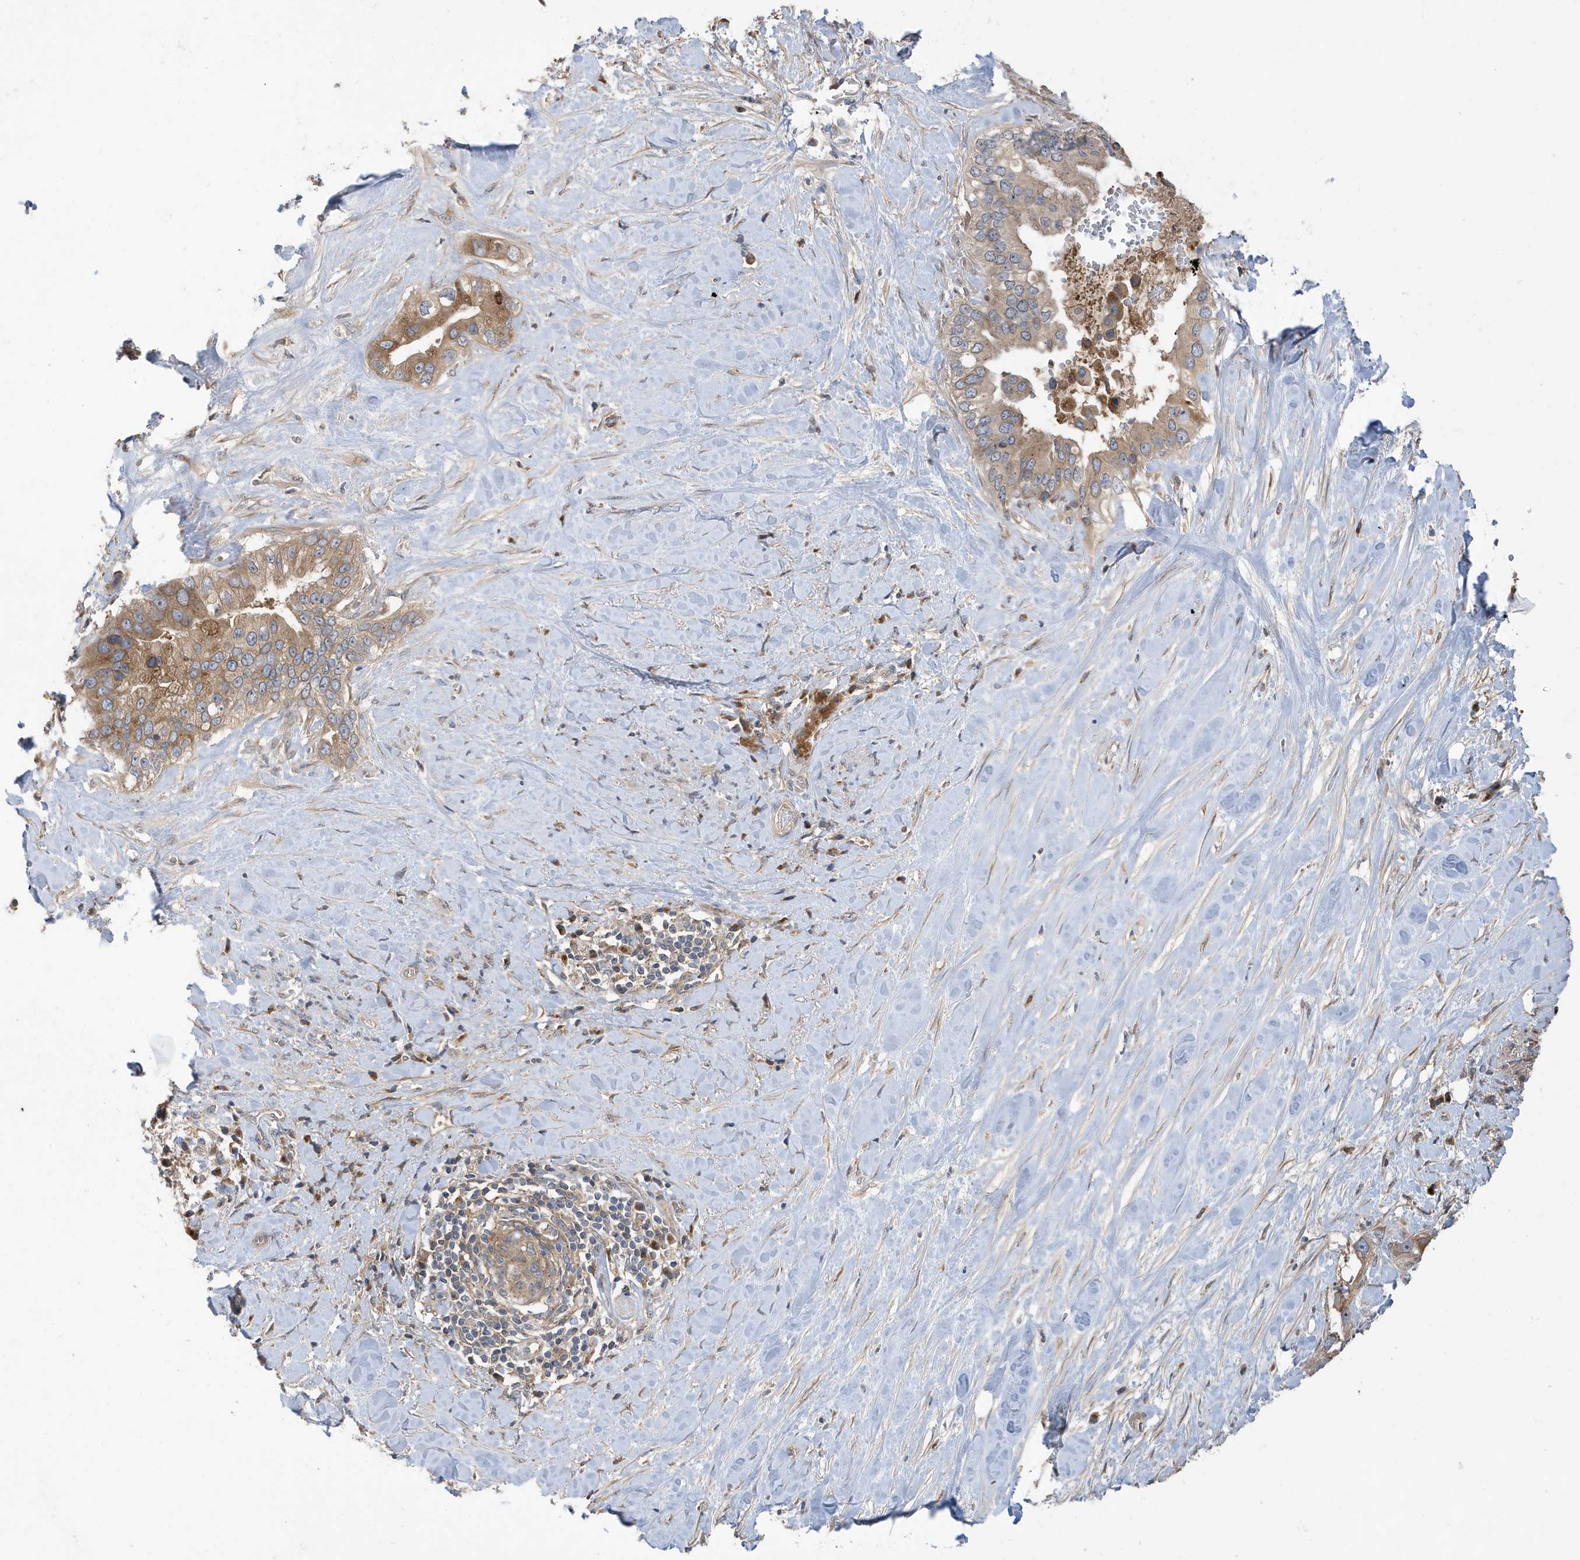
{"staining": {"intensity": "moderate", "quantity": ">75%", "location": "cytoplasmic/membranous"}, "tissue": "pancreatic cancer", "cell_type": "Tumor cells", "image_type": "cancer", "snomed": [{"axis": "morphology", "description": "Inflammation, NOS"}, {"axis": "morphology", "description": "Adenocarcinoma, NOS"}, {"axis": "topography", "description": "Pancreas"}], "caption": "Human adenocarcinoma (pancreatic) stained for a protein (brown) reveals moderate cytoplasmic/membranous positive positivity in approximately >75% of tumor cells.", "gene": "LAPTM4A", "patient": {"sex": "female", "age": 56}}